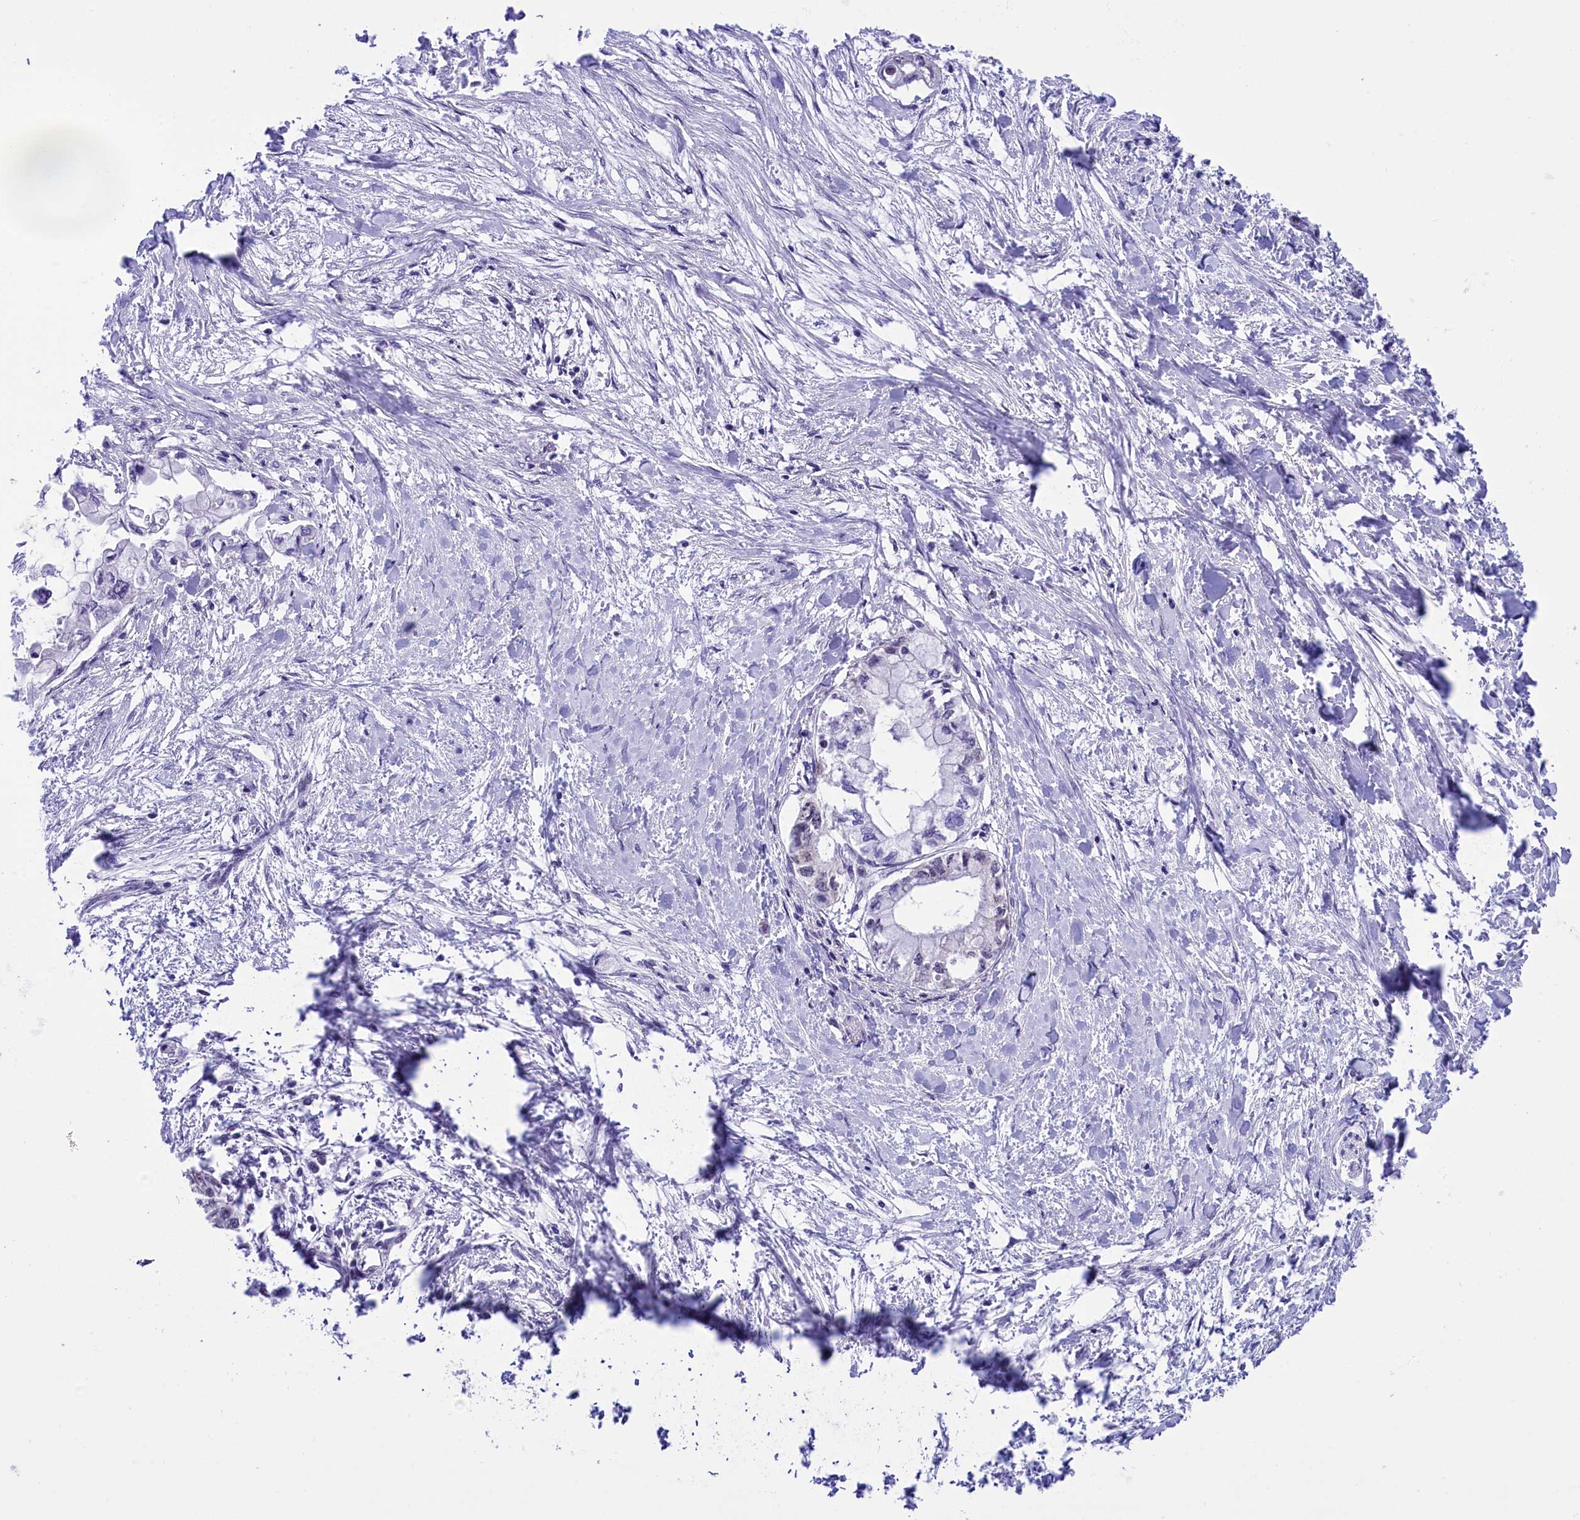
{"staining": {"intensity": "negative", "quantity": "none", "location": "none"}, "tissue": "pancreatic cancer", "cell_type": "Tumor cells", "image_type": "cancer", "snomed": [{"axis": "morphology", "description": "Adenocarcinoma, NOS"}, {"axis": "topography", "description": "Pancreas"}], "caption": "The immunohistochemistry micrograph has no significant expression in tumor cells of pancreatic cancer (adenocarcinoma) tissue.", "gene": "RPS6KB1", "patient": {"sex": "male", "age": 48}}